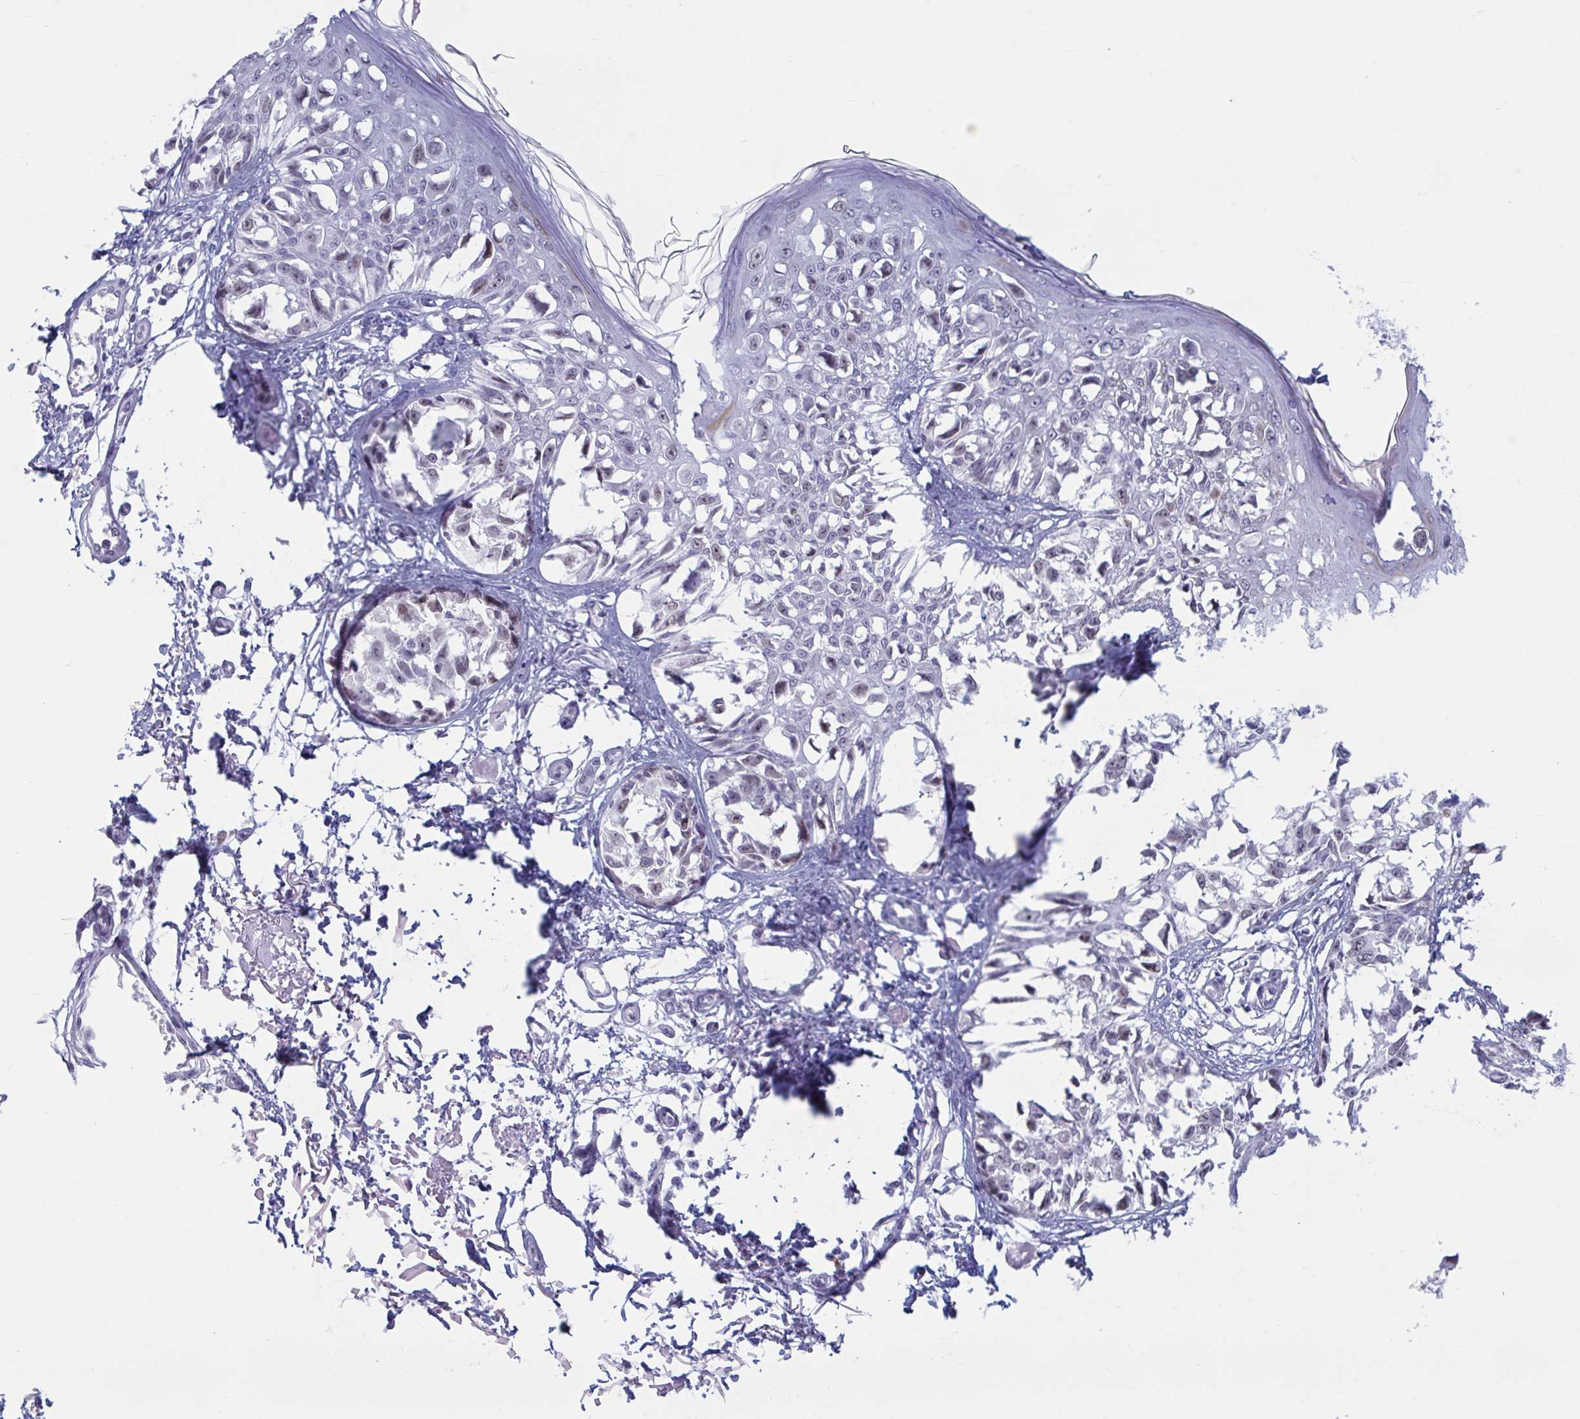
{"staining": {"intensity": "negative", "quantity": "none", "location": "none"}, "tissue": "melanoma", "cell_type": "Tumor cells", "image_type": "cancer", "snomed": [{"axis": "morphology", "description": "Malignant melanoma, NOS"}, {"axis": "topography", "description": "Skin"}], "caption": "Image shows no protein positivity in tumor cells of melanoma tissue. The staining was performed using DAB (3,3'-diaminobenzidine) to visualize the protein expression in brown, while the nuclei were stained in blue with hematoxylin (Magnification: 20x).", "gene": "MSMB", "patient": {"sex": "male", "age": 73}}